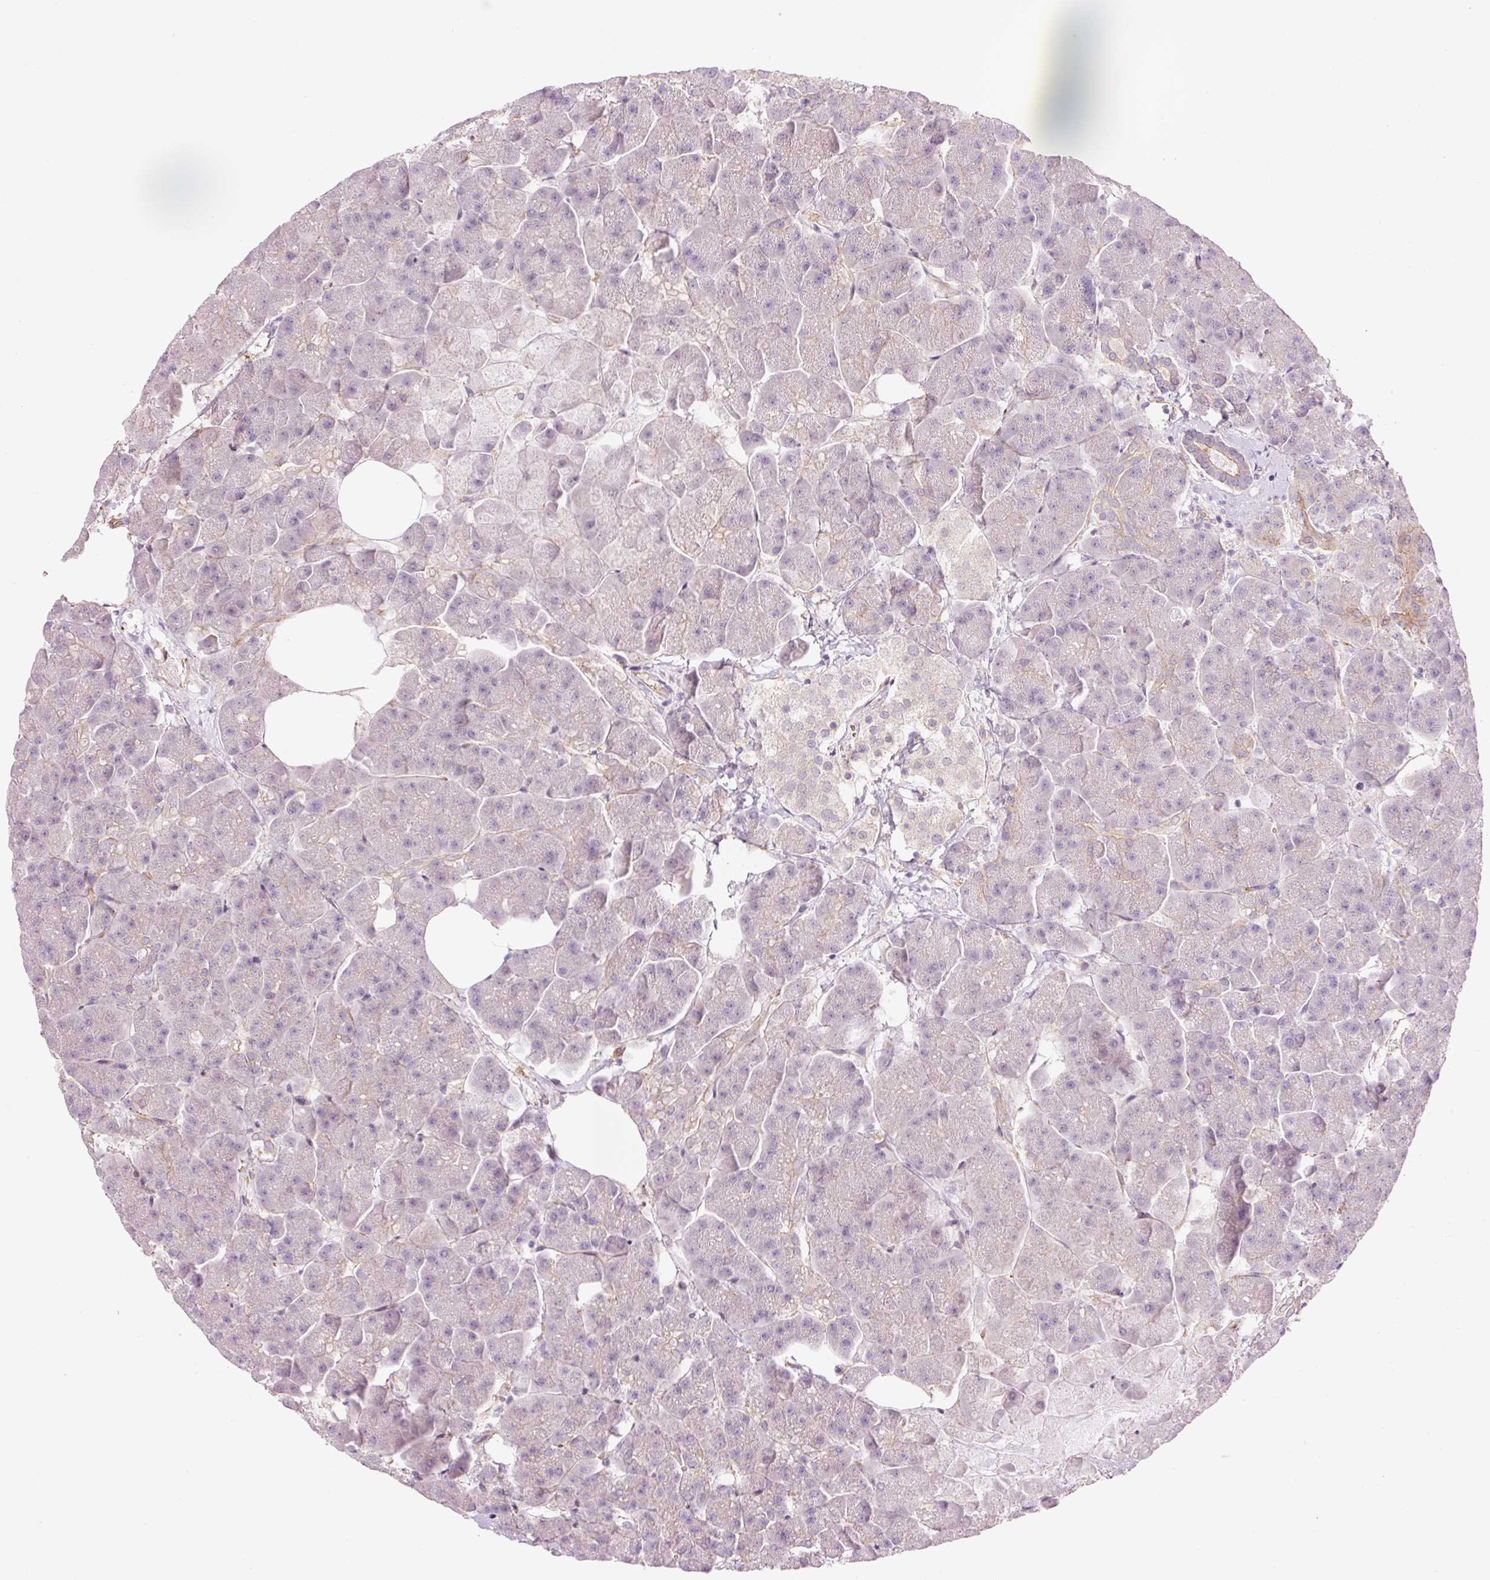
{"staining": {"intensity": "negative", "quantity": "none", "location": "none"}, "tissue": "pancreas", "cell_type": "Exocrine glandular cells", "image_type": "normal", "snomed": [{"axis": "morphology", "description": "Normal tissue, NOS"}, {"axis": "topography", "description": "Pancreas"}, {"axis": "topography", "description": "Peripheral nerve tissue"}], "caption": "This is an immunohistochemistry image of benign pancreas. There is no positivity in exocrine glandular cells.", "gene": "HSPA4L", "patient": {"sex": "male", "age": 54}}